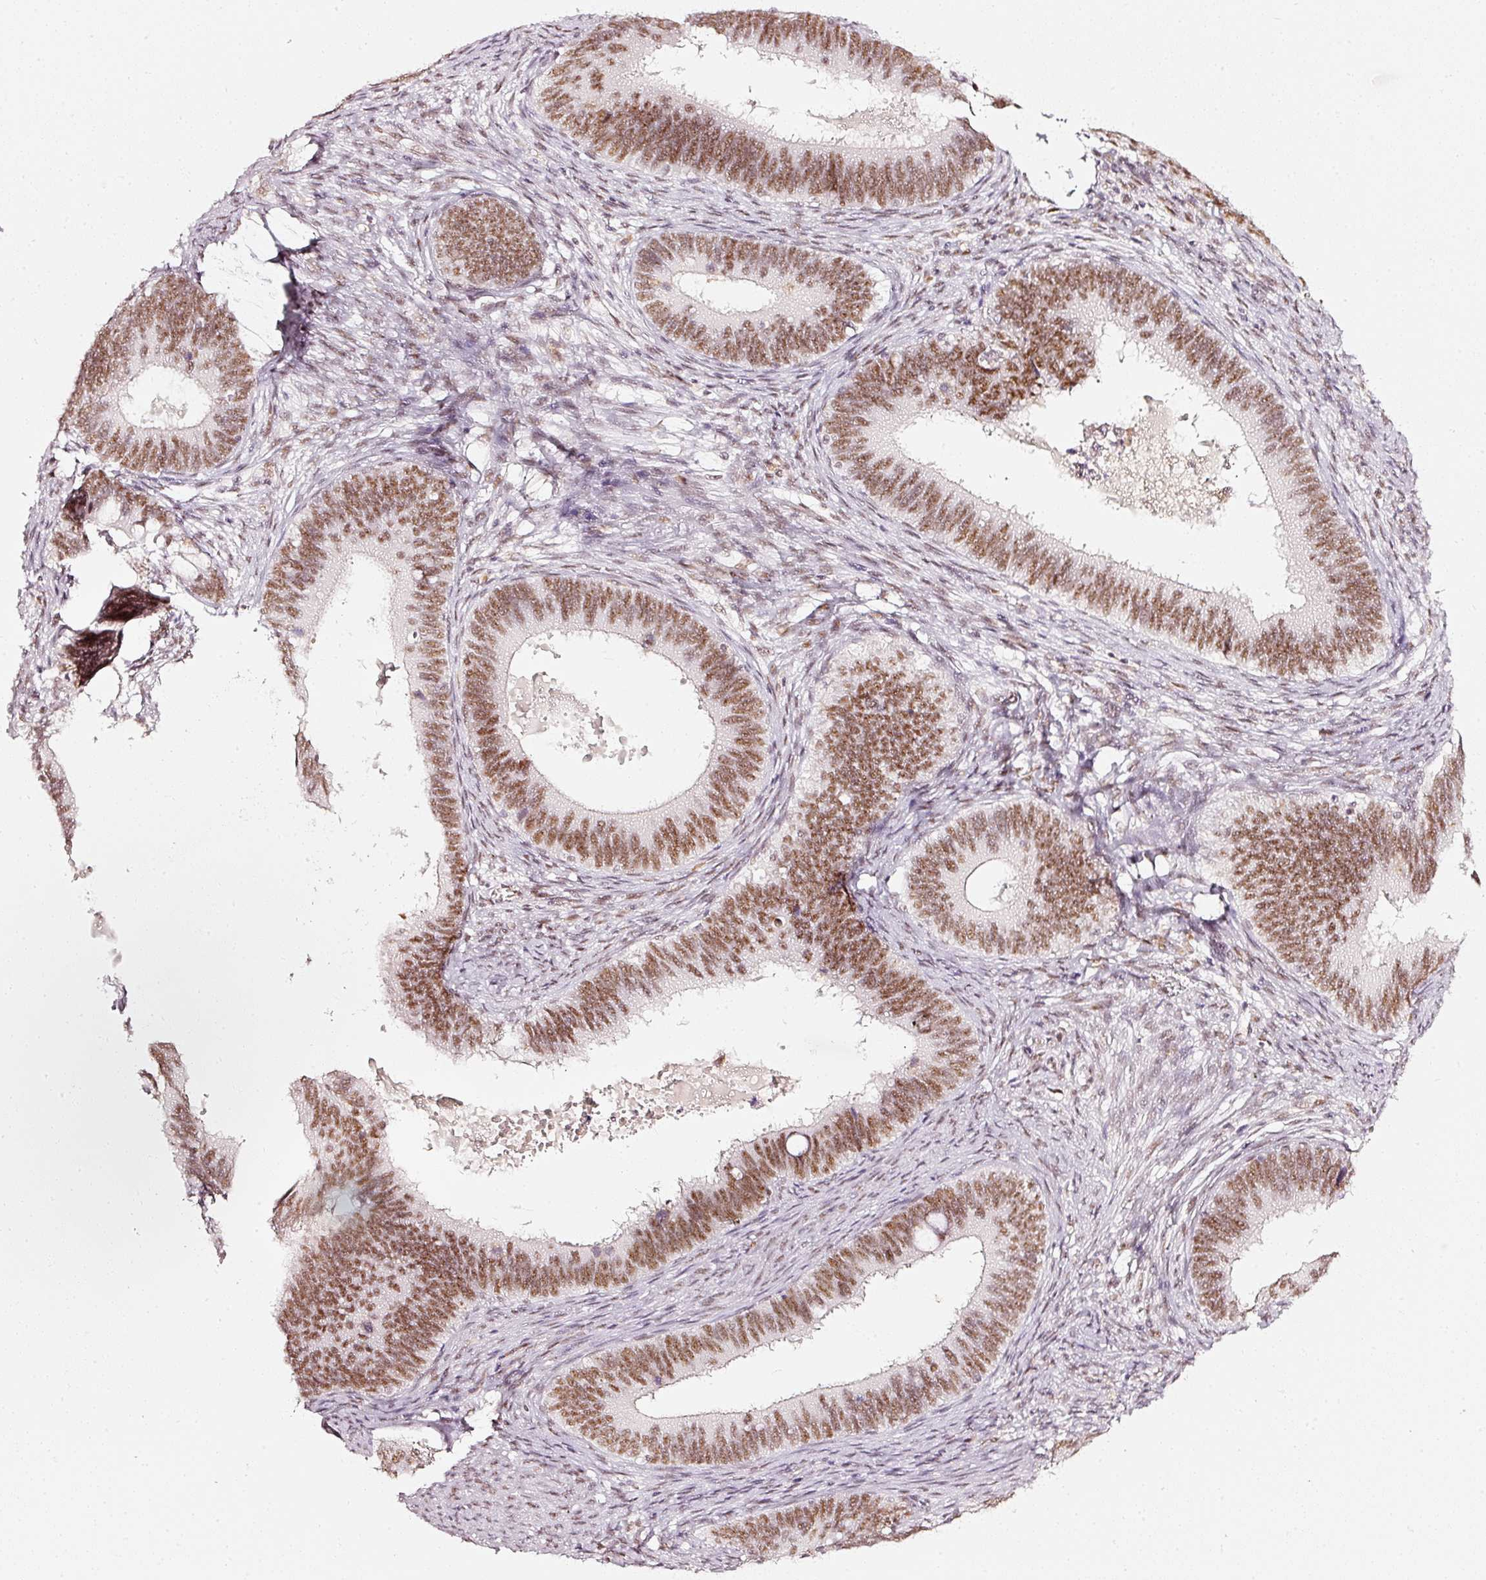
{"staining": {"intensity": "strong", "quantity": ">75%", "location": "nuclear"}, "tissue": "cervical cancer", "cell_type": "Tumor cells", "image_type": "cancer", "snomed": [{"axis": "morphology", "description": "Adenocarcinoma, NOS"}, {"axis": "topography", "description": "Cervix"}], "caption": "The histopathology image displays a brown stain indicating the presence of a protein in the nuclear of tumor cells in cervical adenocarcinoma. The staining was performed using DAB (3,3'-diaminobenzidine), with brown indicating positive protein expression. Nuclei are stained blue with hematoxylin.", "gene": "PPP1R10", "patient": {"sex": "female", "age": 42}}